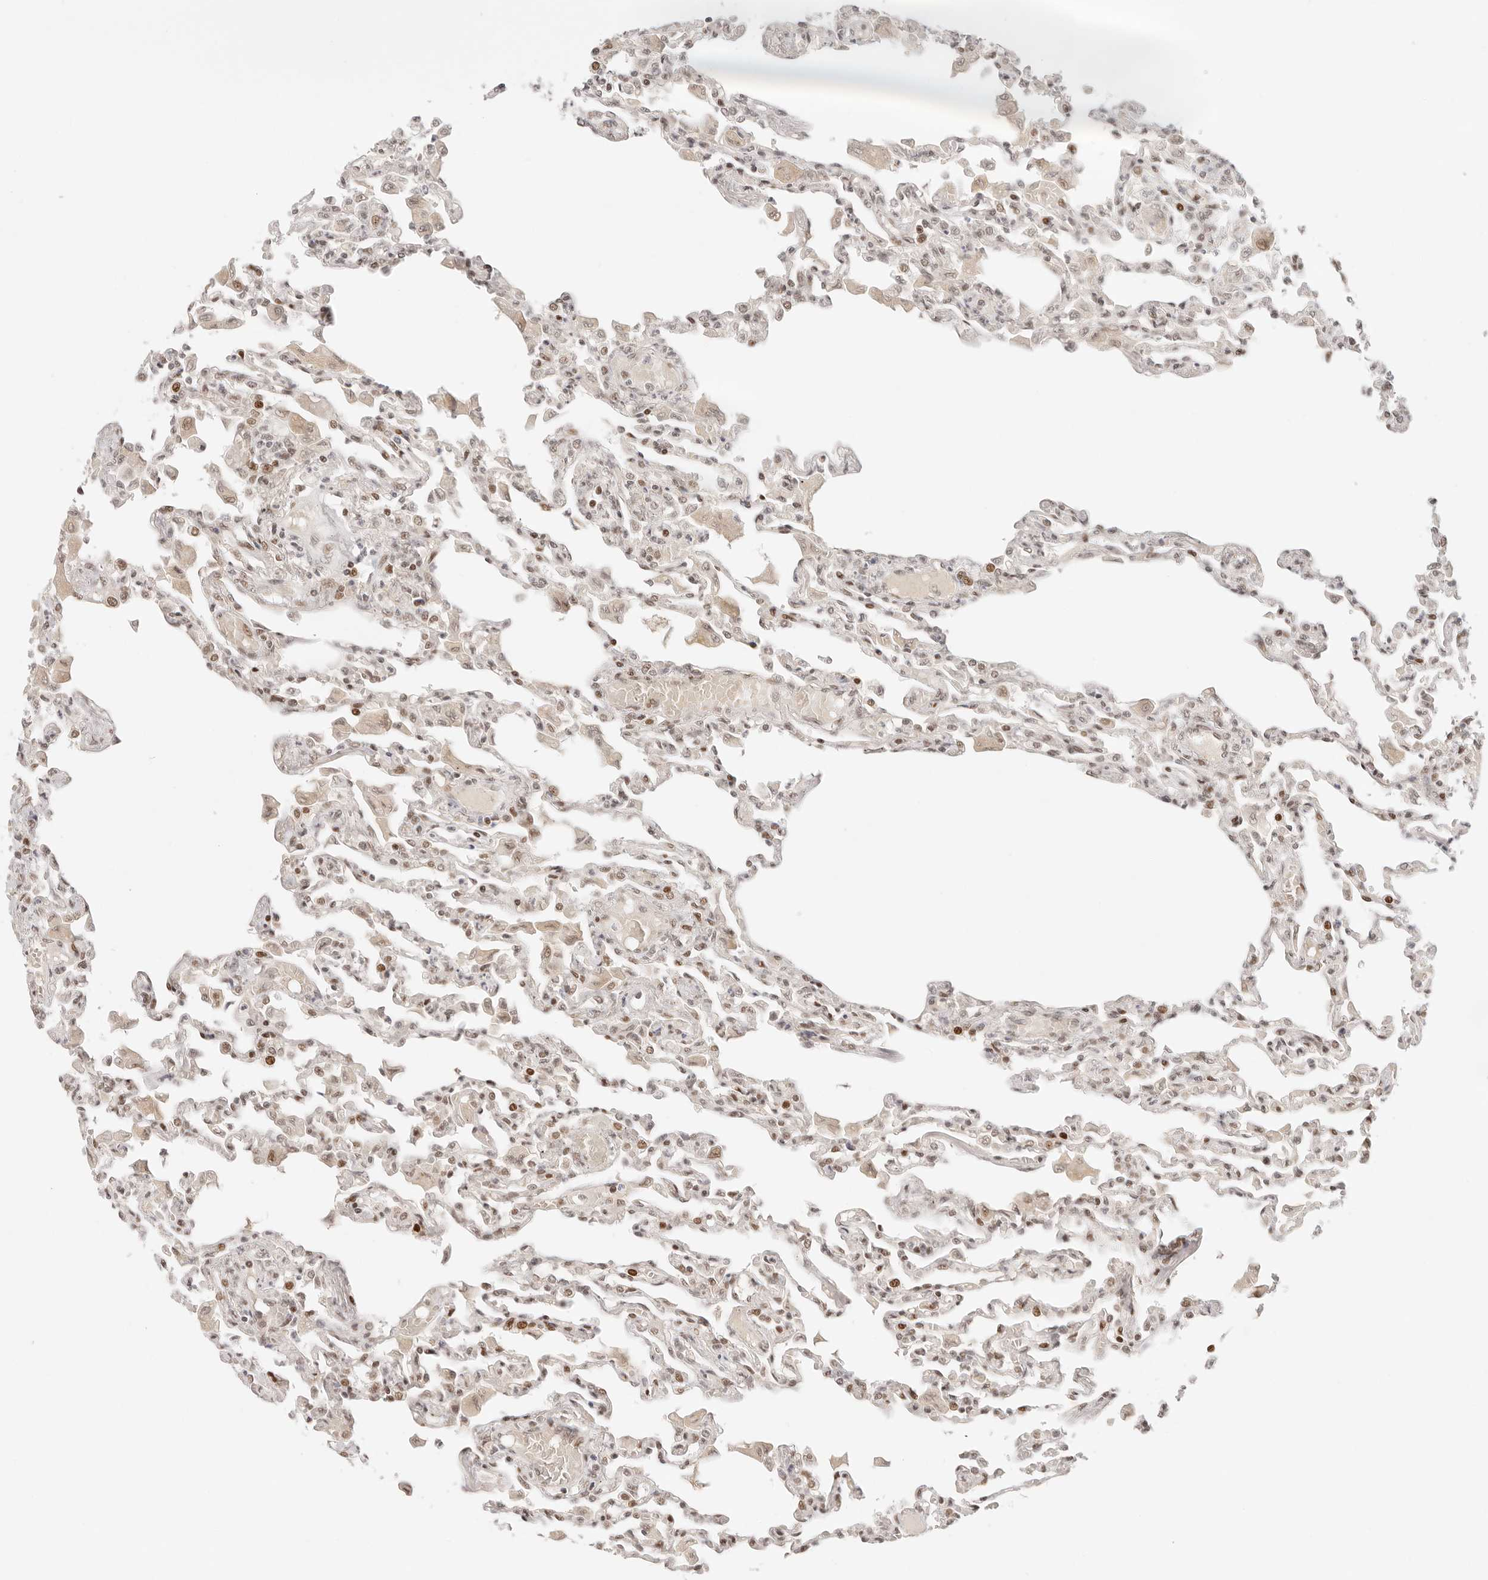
{"staining": {"intensity": "moderate", "quantity": ">75%", "location": "nuclear"}, "tissue": "lung", "cell_type": "Alveolar cells", "image_type": "normal", "snomed": [{"axis": "morphology", "description": "Normal tissue, NOS"}, {"axis": "topography", "description": "Bronchus"}, {"axis": "topography", "description": "Lung"}], "caption": "An immunohistochemistry (IHC) micrograph of unremarkable tissue is shown. Protein staining in brown highlights moderate nuclear positivity in lung within alveolar cells. (DAB = brown stain, brightfield microscopy at high magnification).", "gene": "HOXC5", "patient": {"sex": "female", "age": 49}}